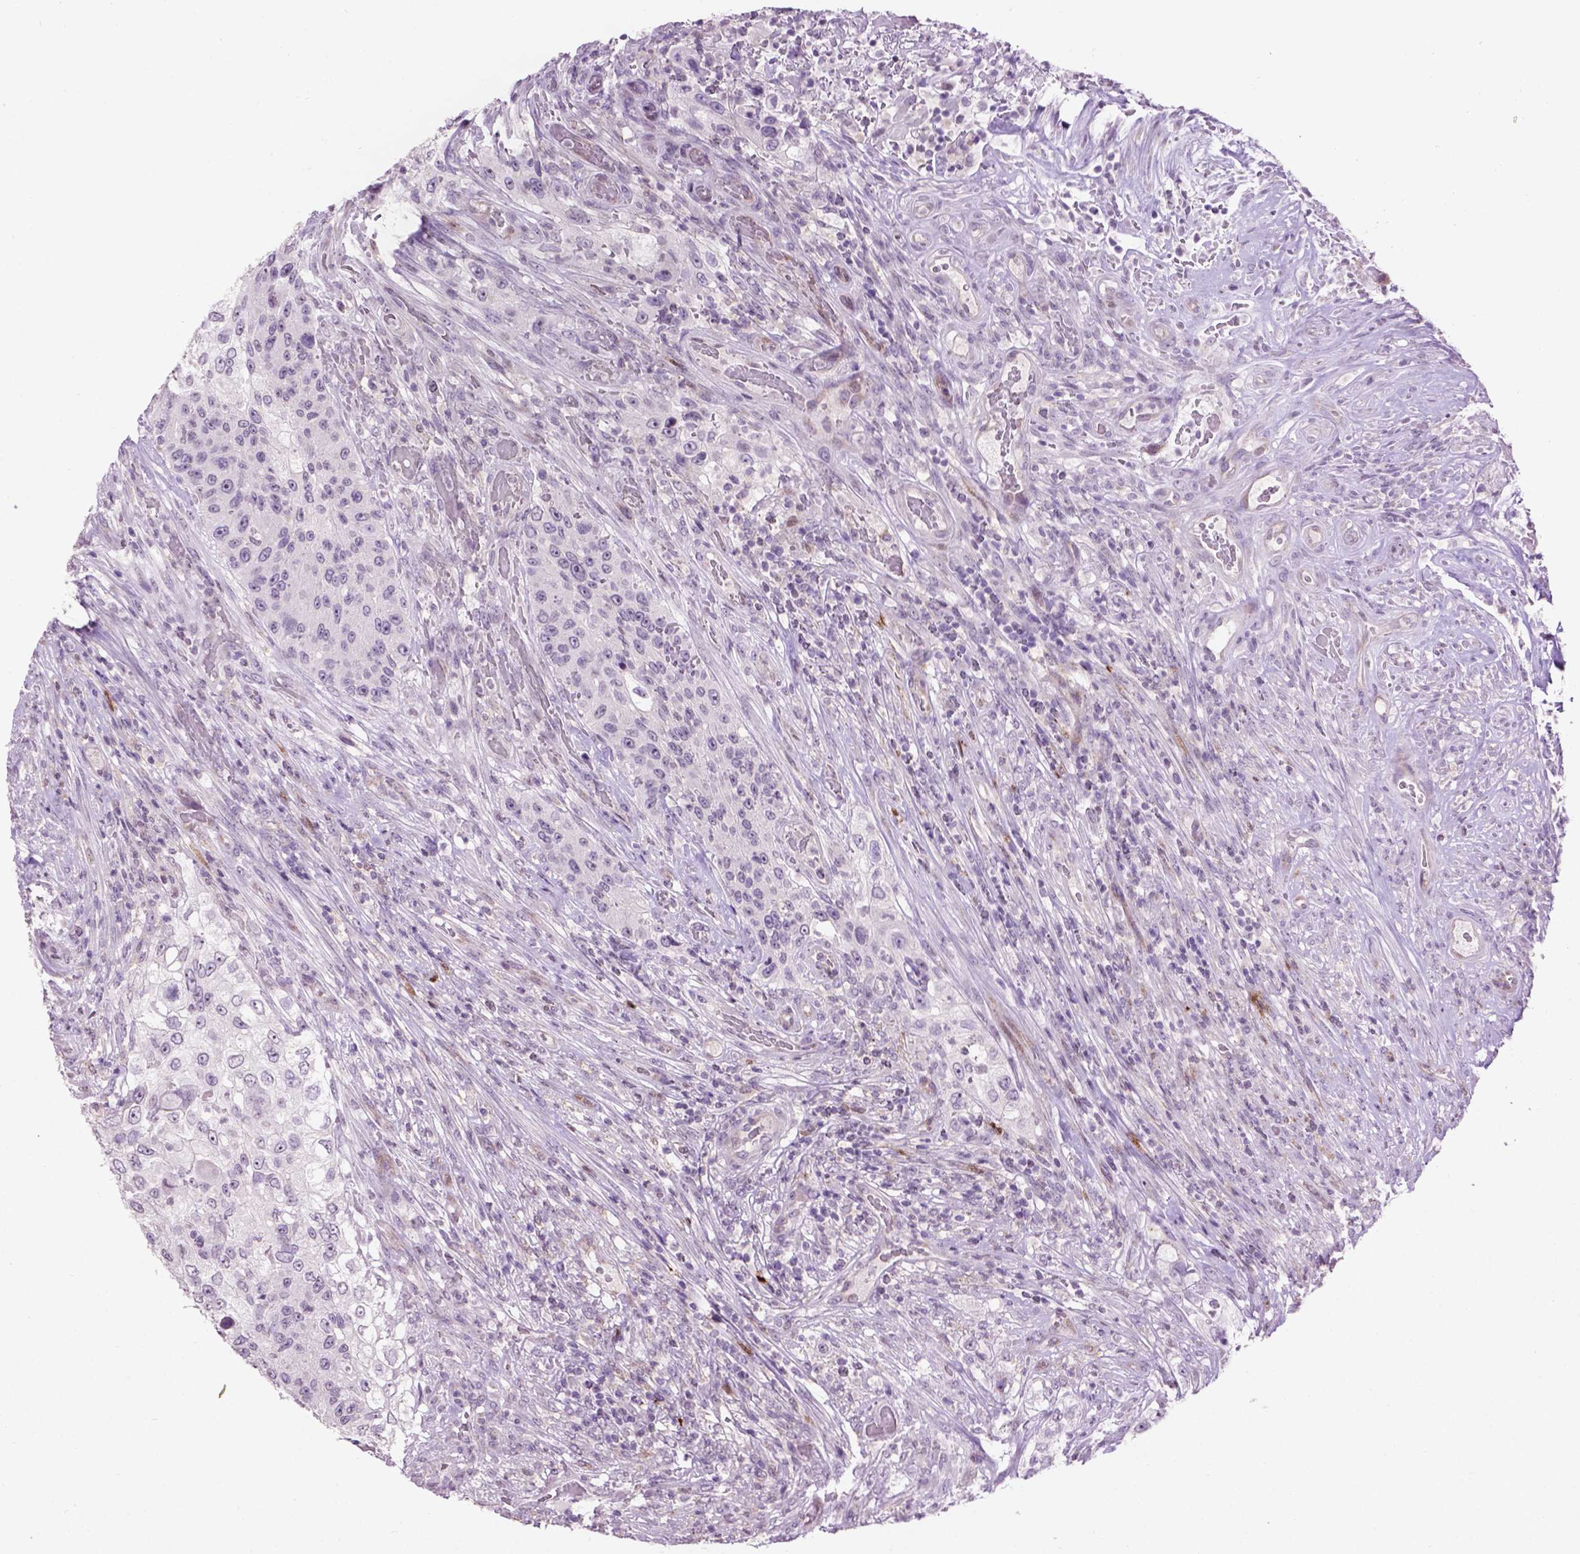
{"staining": {"intensity": "negative", "quantity": "none", "location": "none"}, "tissue": "urothelial cancer", "cell_type": "Tumor cells", "image_type": "cancer", "snomed": [{"axis": "morphology", "description": "Urothelial carcinoma, High grade"}, {"axis": "topography", "description": "Urinary bladder"}], "caption": "An immunohistochemistry image of high-grade urothelial carcinoma is shown. There is no staining in tumor cells of high-grade urothelial carcinoma.", "gene": "TH", "patient": {"sex": "female", "age": 60}}